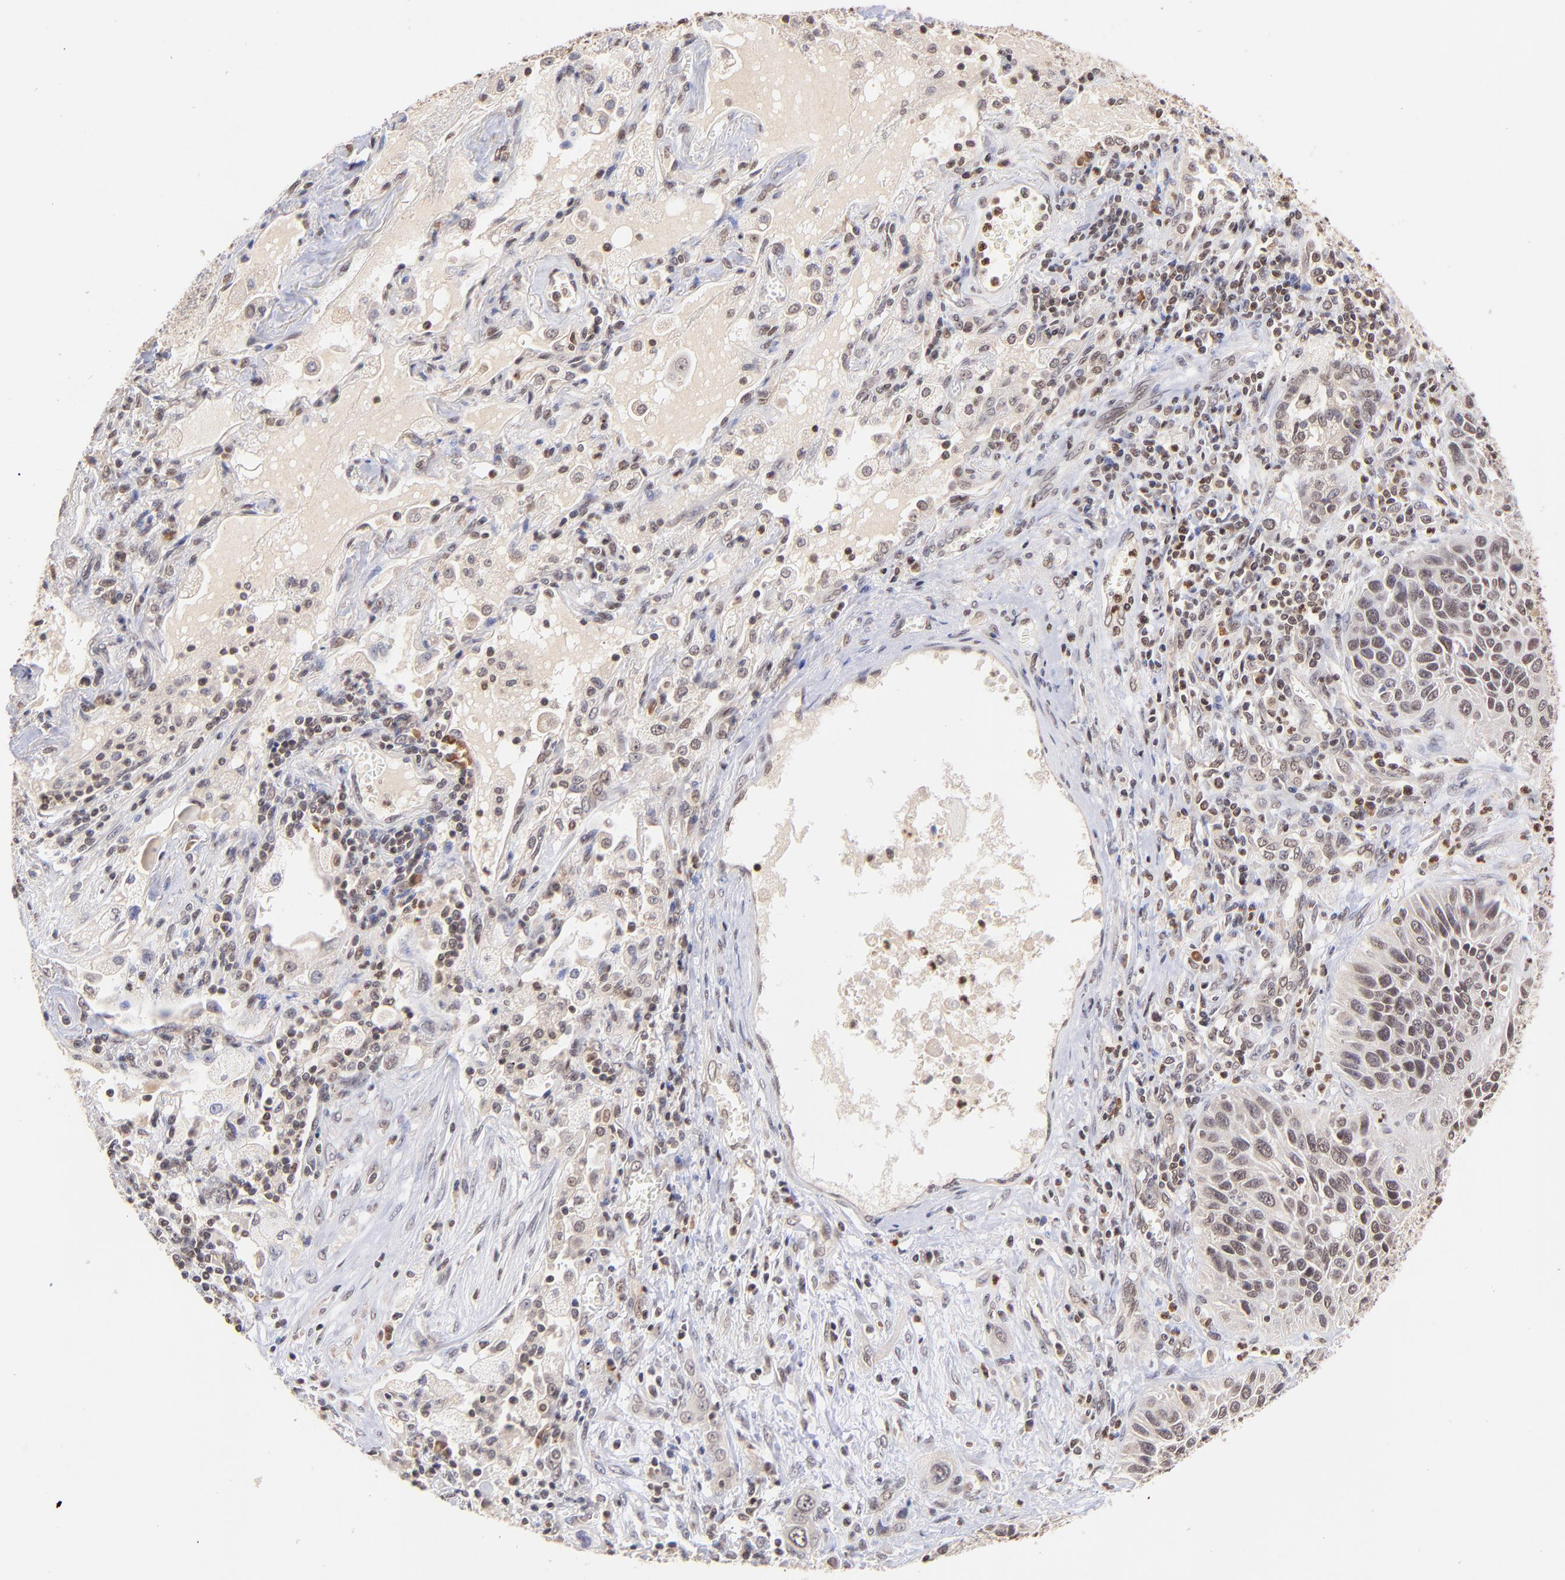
{"staining": {"intensity": "moderate", "quantity": ">75%", "location": "cytoplasmic/membranous,nuclear"}, "tissue": "lung cancer", "cell_type": "Tumor cells", "image_type": "cancer", "snomed": [{"axis": "morphology", "description": "Squamous cell carcinoma, NOS"}, {"axis": "topography", "description": "Lung"}], "caption": "High-power microscopy captured an IHC micrograph of squamous cell carcinoma (lung), revealing moderate cytoplasmic/membranous and nuclear expression in about >75% of tumor cells.", "gene": "WDR25", "patient": {"sex": "female", "age": 76}}